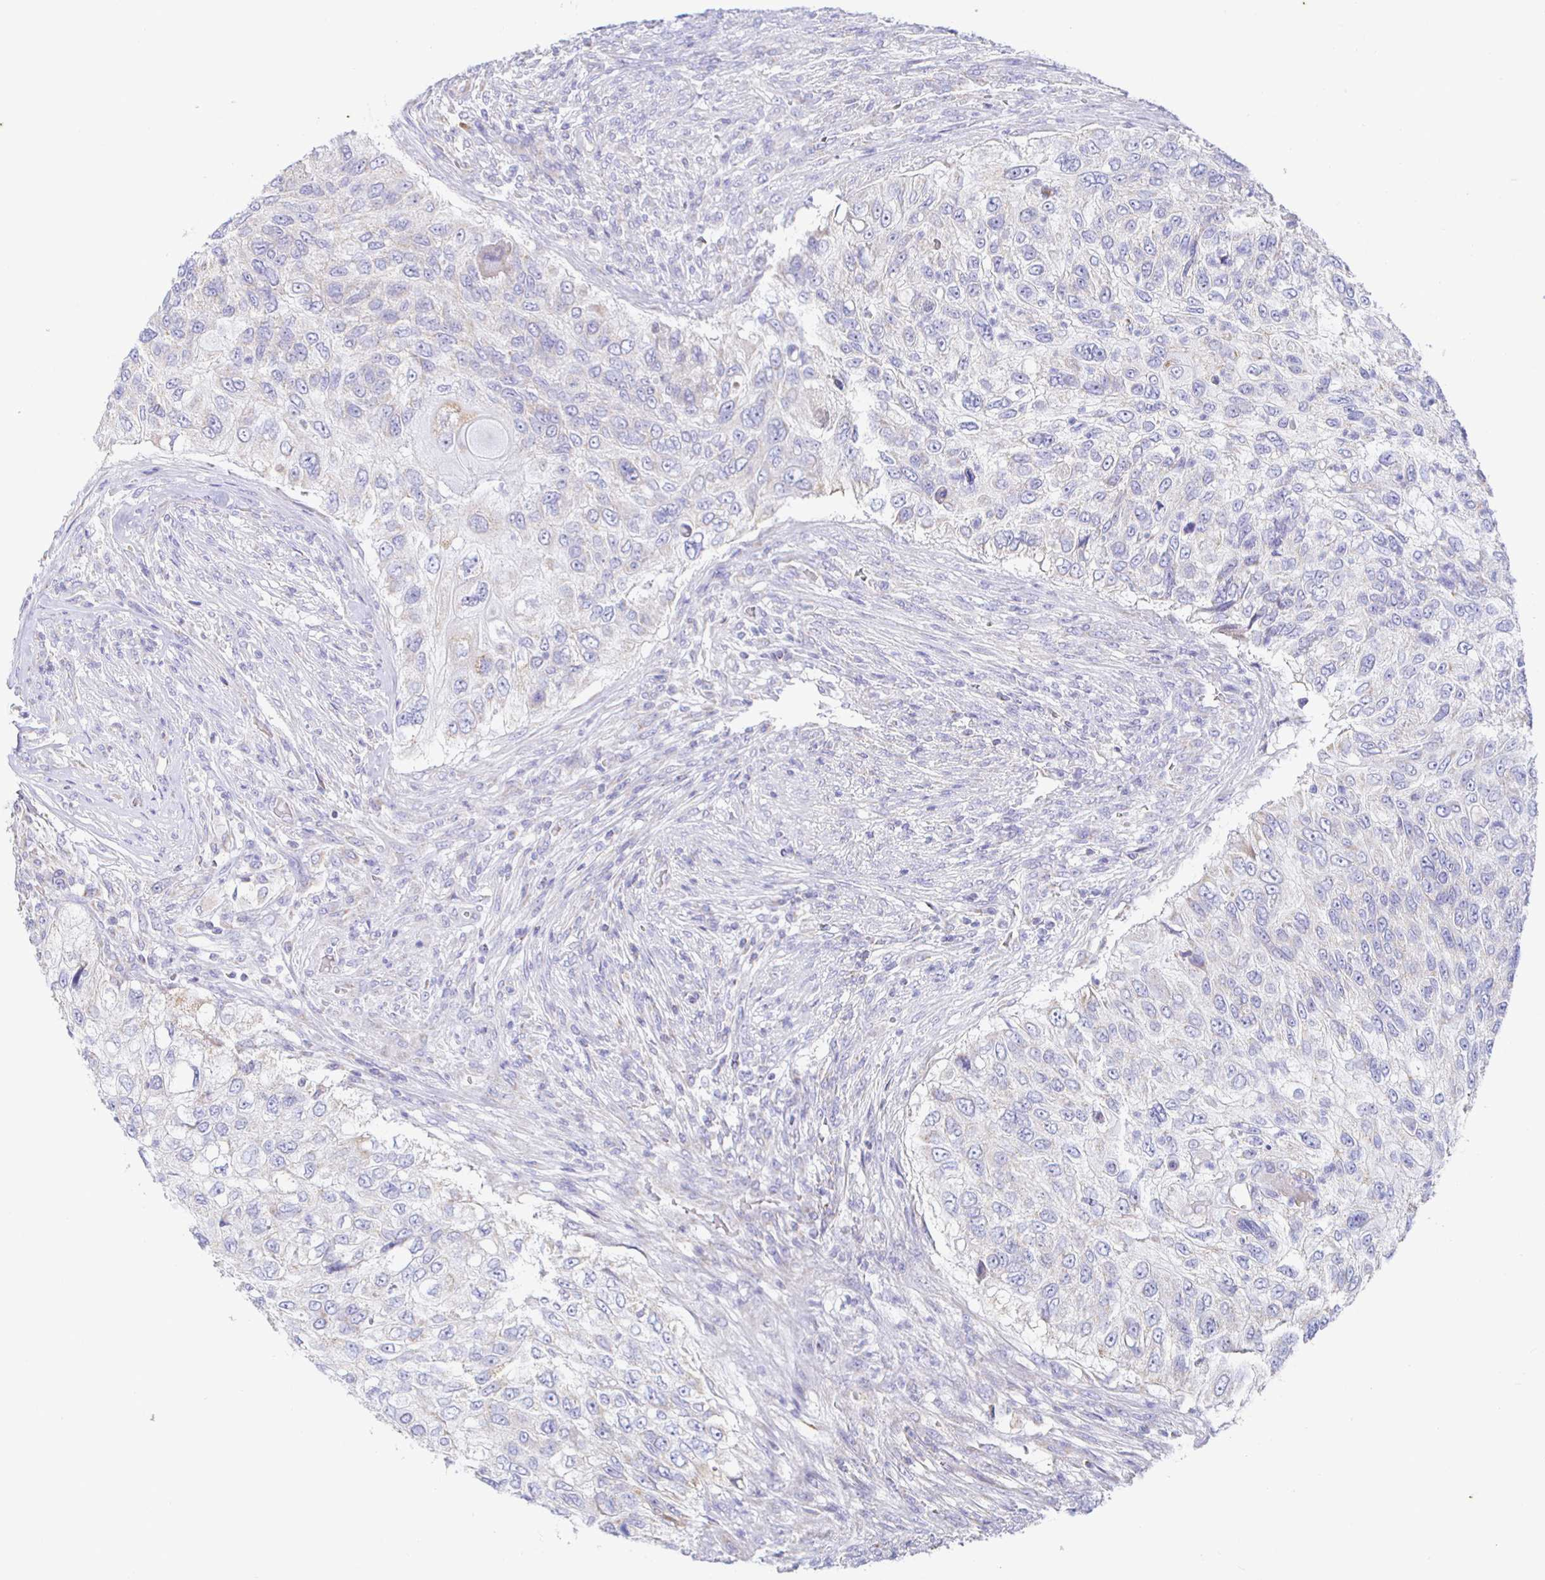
{"staining": {"intensity": "negative", "quantity": "none", "location": "none"}, "tissue": "urothelial cancer", "cell_type": "Tumor cells", "image_type": "cancer", "snomed": [{"axis": "morphology", "description": "Urothelial carcinoma, High grade"}, {"axis": "topography", "description": "Urinary bladder"}], "caption": "This is a histopathology image of immunohistochemistry (IHC) staining of urothelial carcinoma (high-grade), which shows no positivity in tumor cells. Brightfield microscopy of IHC stained with DAB (brown) and hematoxylin (blue), captured at high magnification.", "gene": "SYNGR4", "patient": {"sex": "female", "age": 60}}